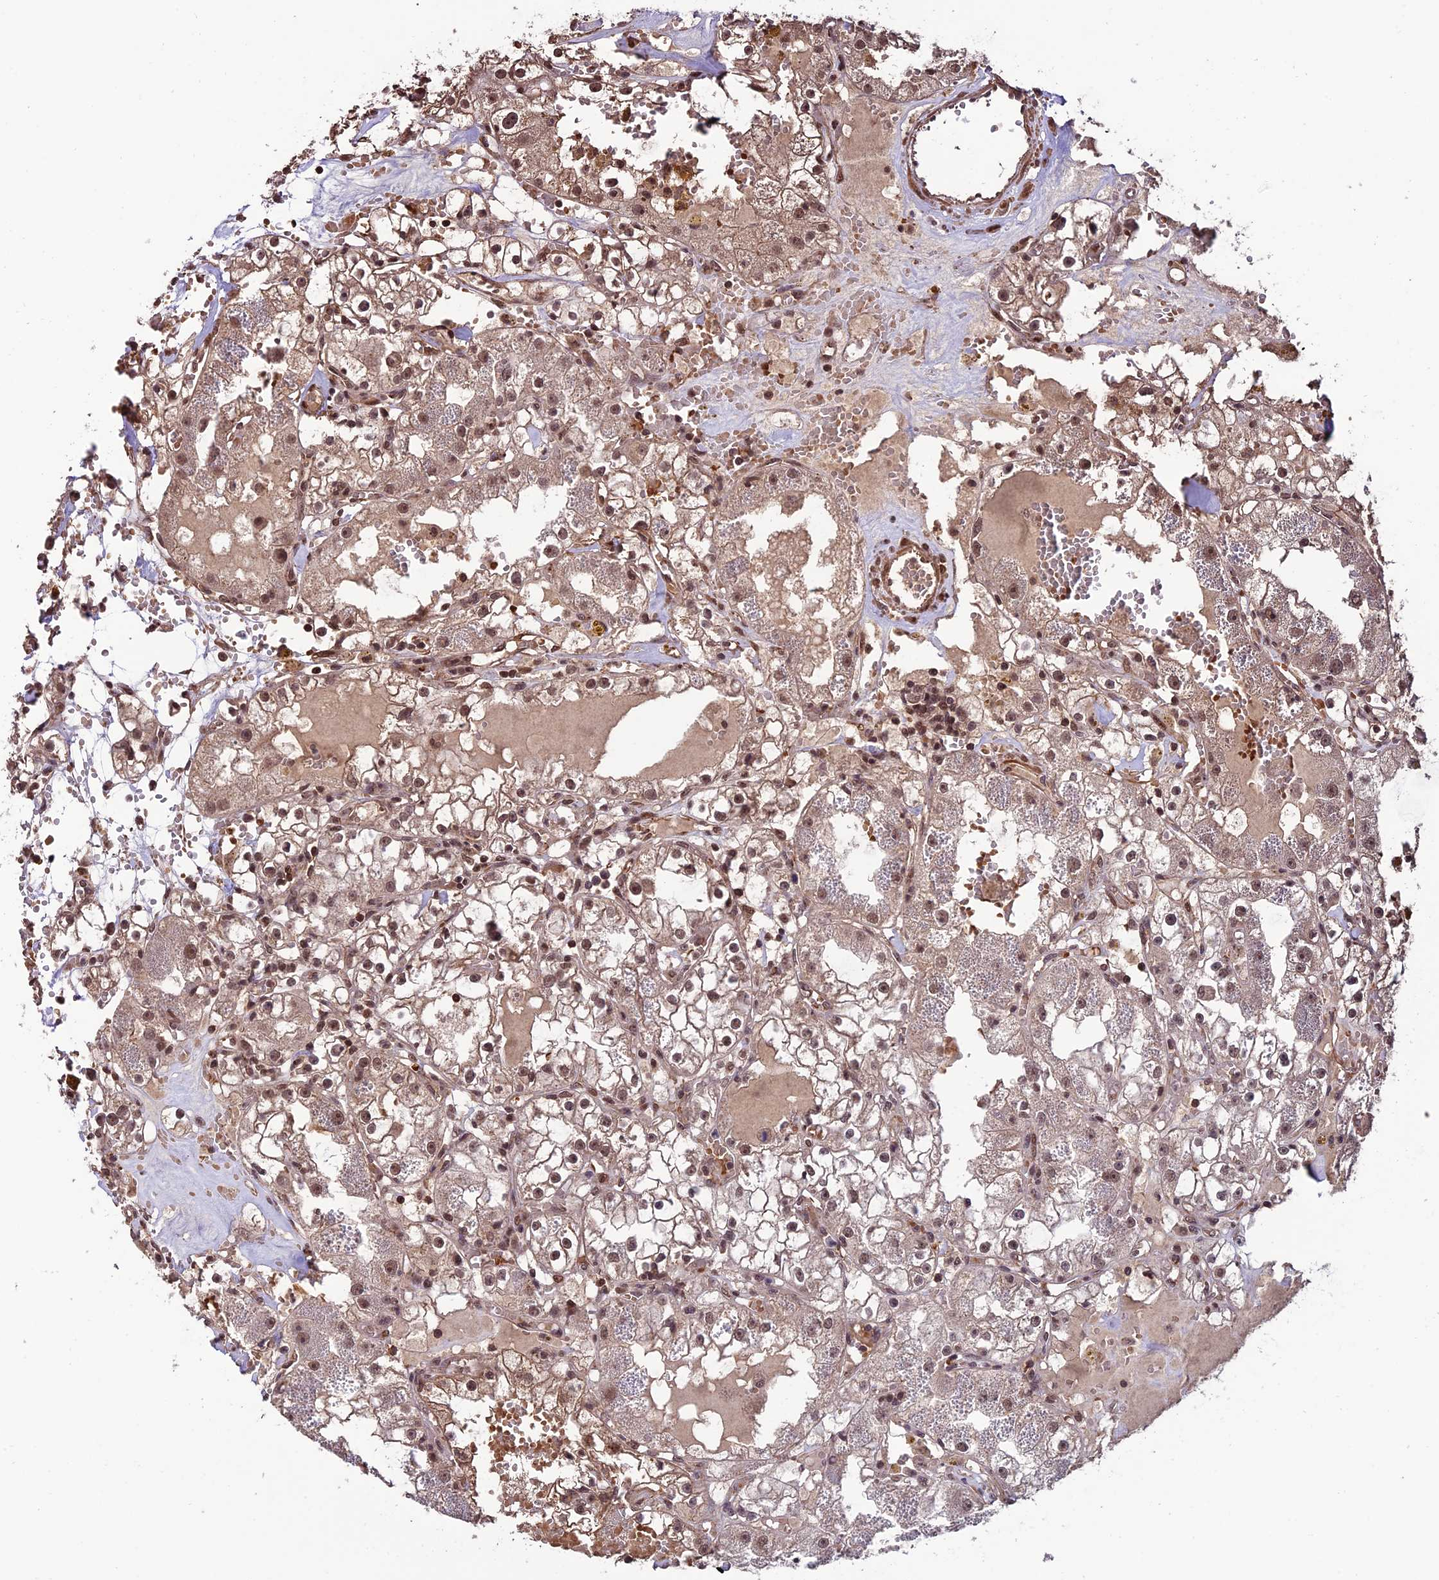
{"staining": {"intensity": "moderate", "quantity": ">75%", "location": "nuclear"}, "tissue": "renal cancer", "cell_type": "Tumor cells", "image_type": "cancer", "snomed": [{"axis": "morphology", "description": "Adenocarcinoma, NOS"}, {"axis": "topography", "description": "Kidney"}], "caption": "Renal cancer stained with a protein marker shows moderate staining in tumor cells.", "gene": "CABIN1", "patient": {"sex": "male", "age": 56}}